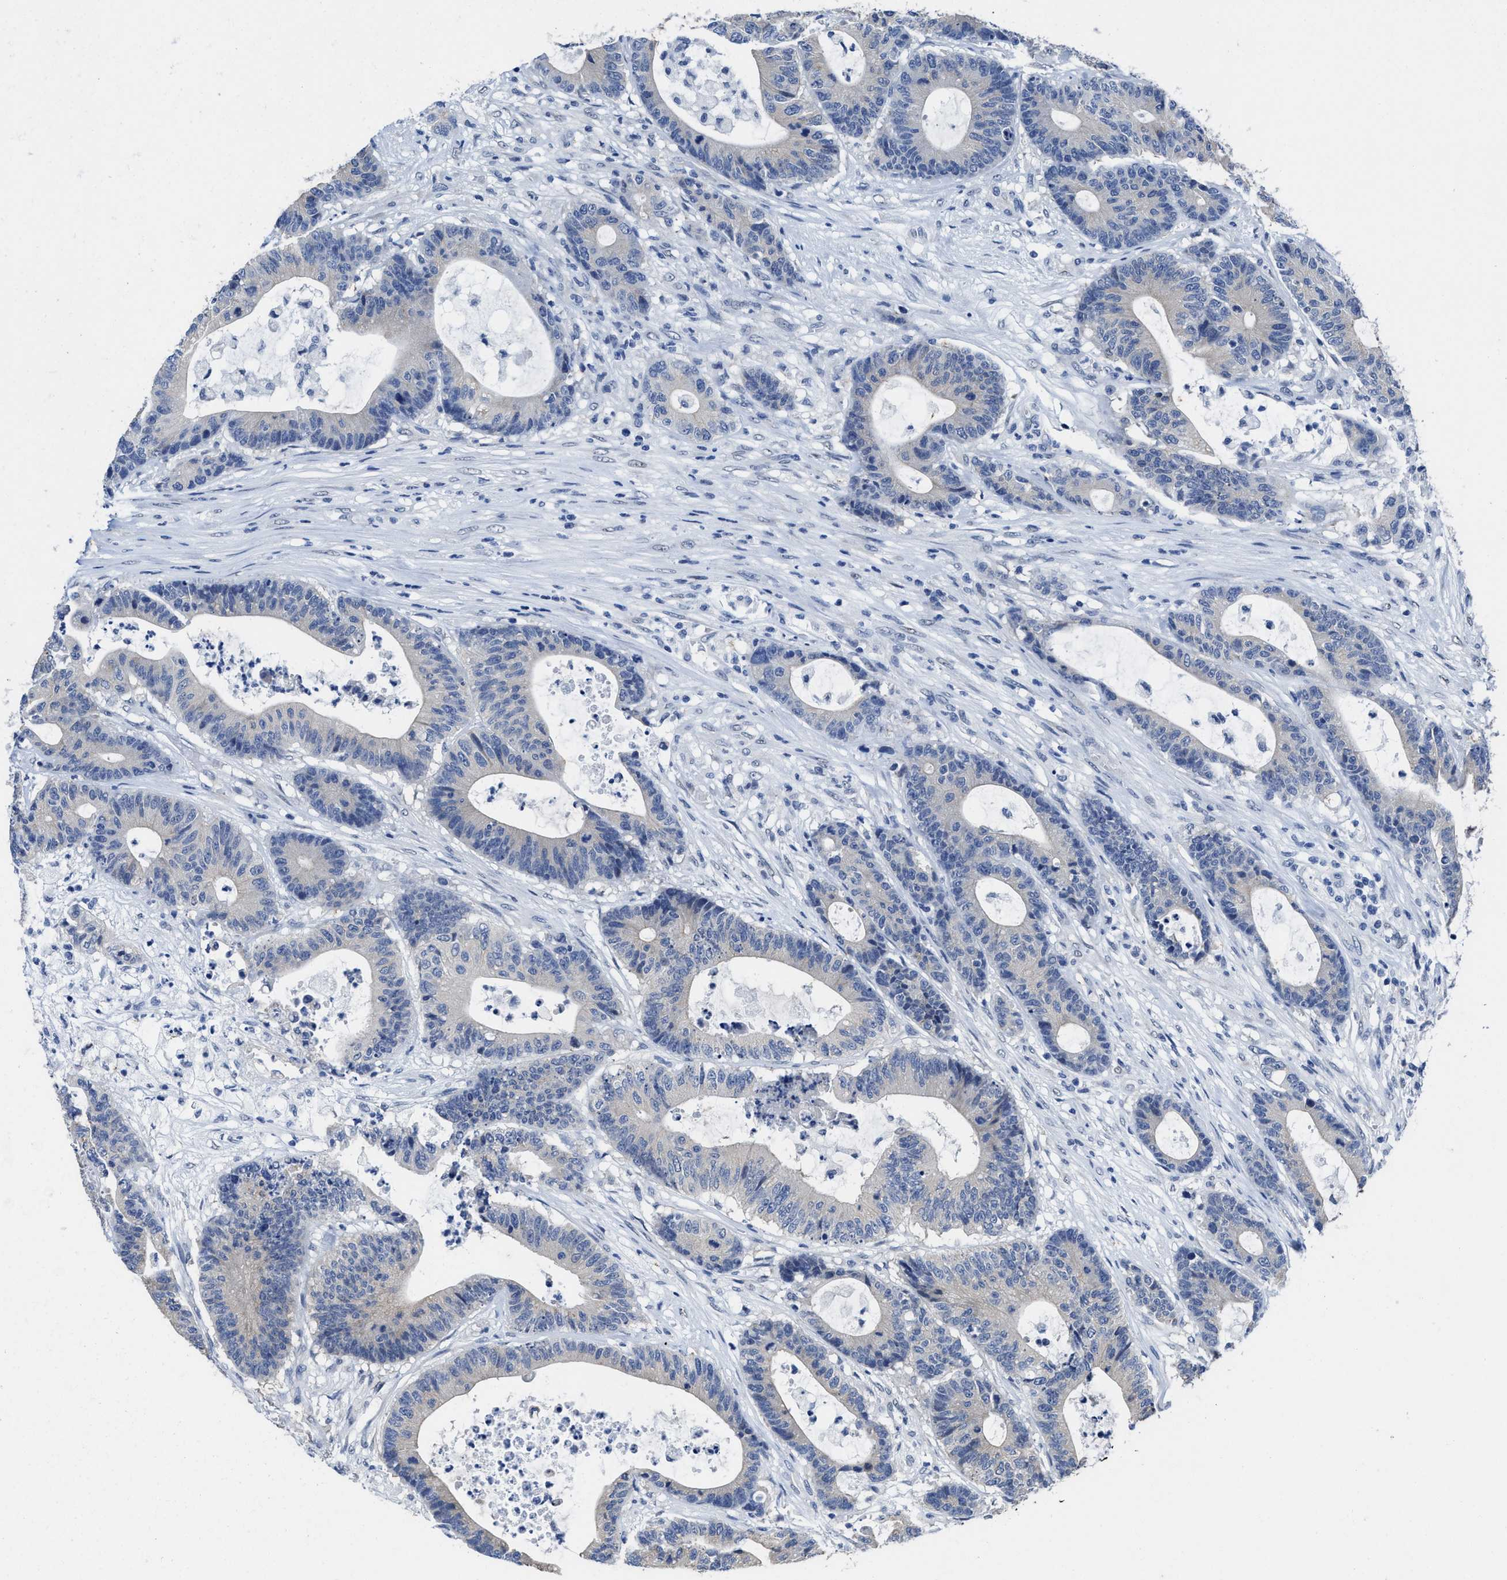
{"staining": {"intensity": "negative", "quantity": "none", "location": "none"}, "tissue": "colorectal cancer", "cell_type": "Tumor cells", "image_type": "cancer", "snomed": [{"axis": "morphology", "description": "Adenocarcinoma, NOS"}, {"axis": "topography", "description": "Colon"}], "caption": "Immunohistochemical staining of human colorectal cancer (adenocarcinoma) demonstrates no significant staining in tumor cells.", "gene": "HOOK1", "patient": {"sex": "female", "age": 84}}